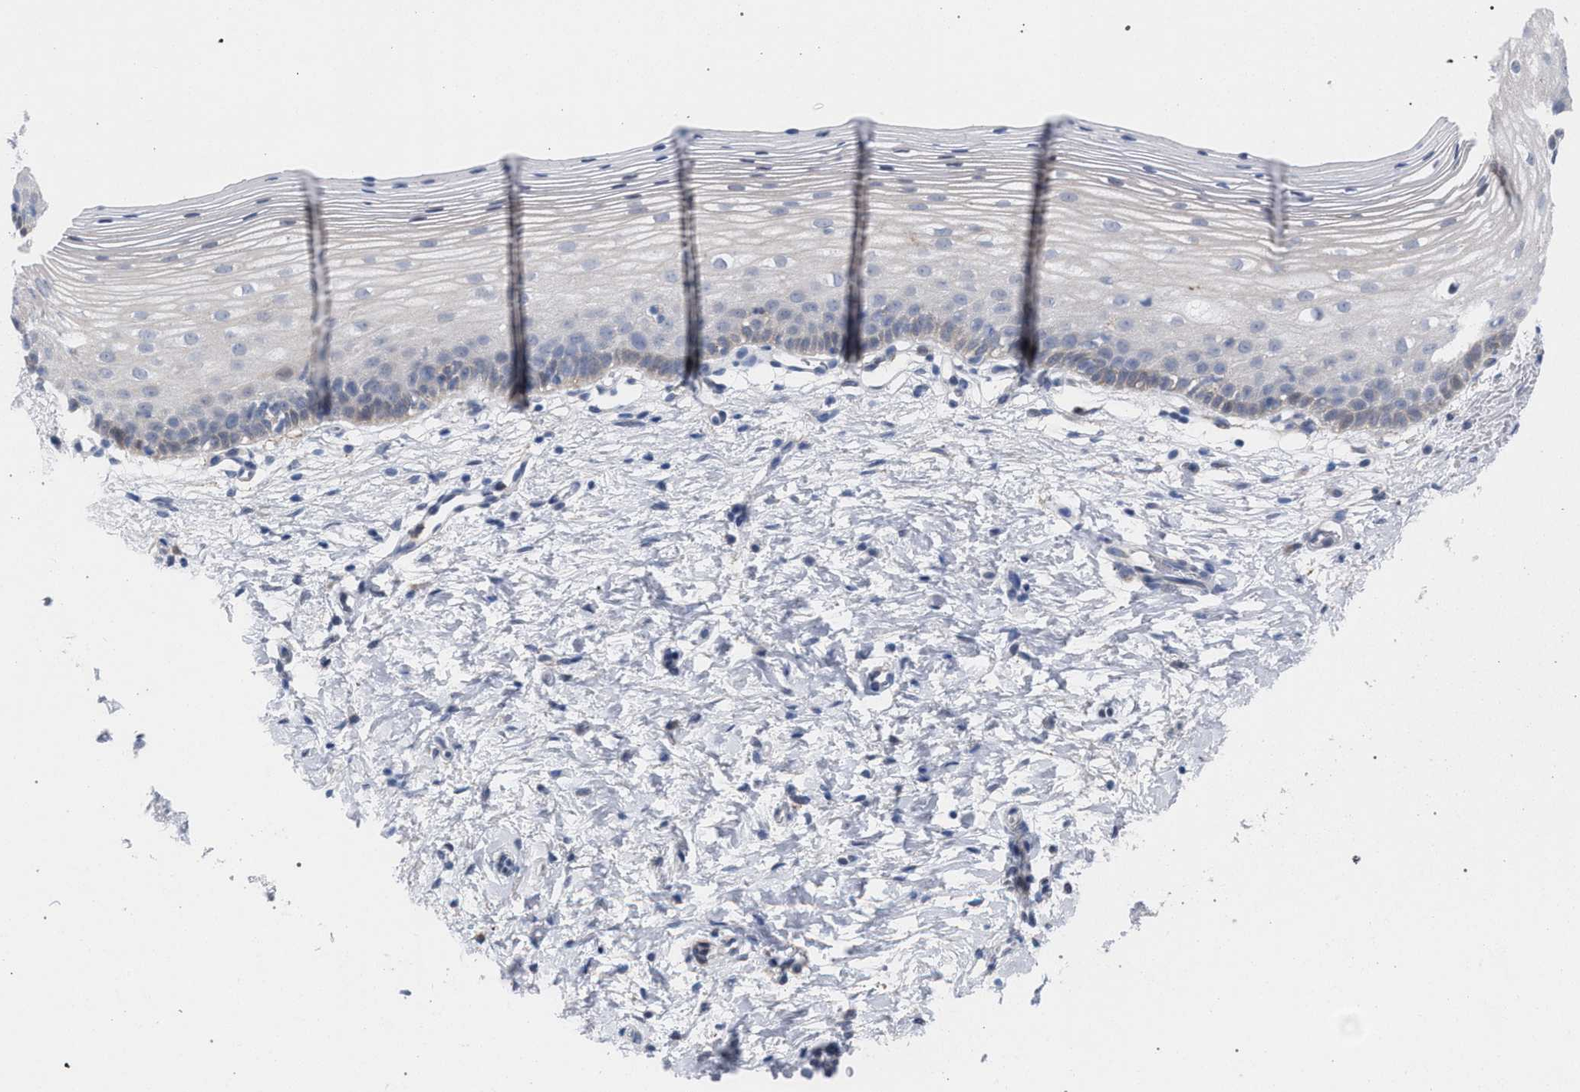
{"staining": {"intensity": "negative", "quantity": "none", "location": "none"}, "tissue": "cervix", "cell_type": "Glandular cells", "image_type": "normal", "snomed": [{"axis": "morphology", "description": "Normal tissue, NOS"}, {"axis": "topography", "description": "Cervix"}], "caption": "DAB immunohistochemical staining of unremarkable human cervix reveals no significant staining in glandular cells. Brightfield microscopy of IHC stained with DAB (brown) and hematoxylin (blue), captured at high magnification.", "gene": "FHOD3", "patient": {"sex": "female", "age": 72}}